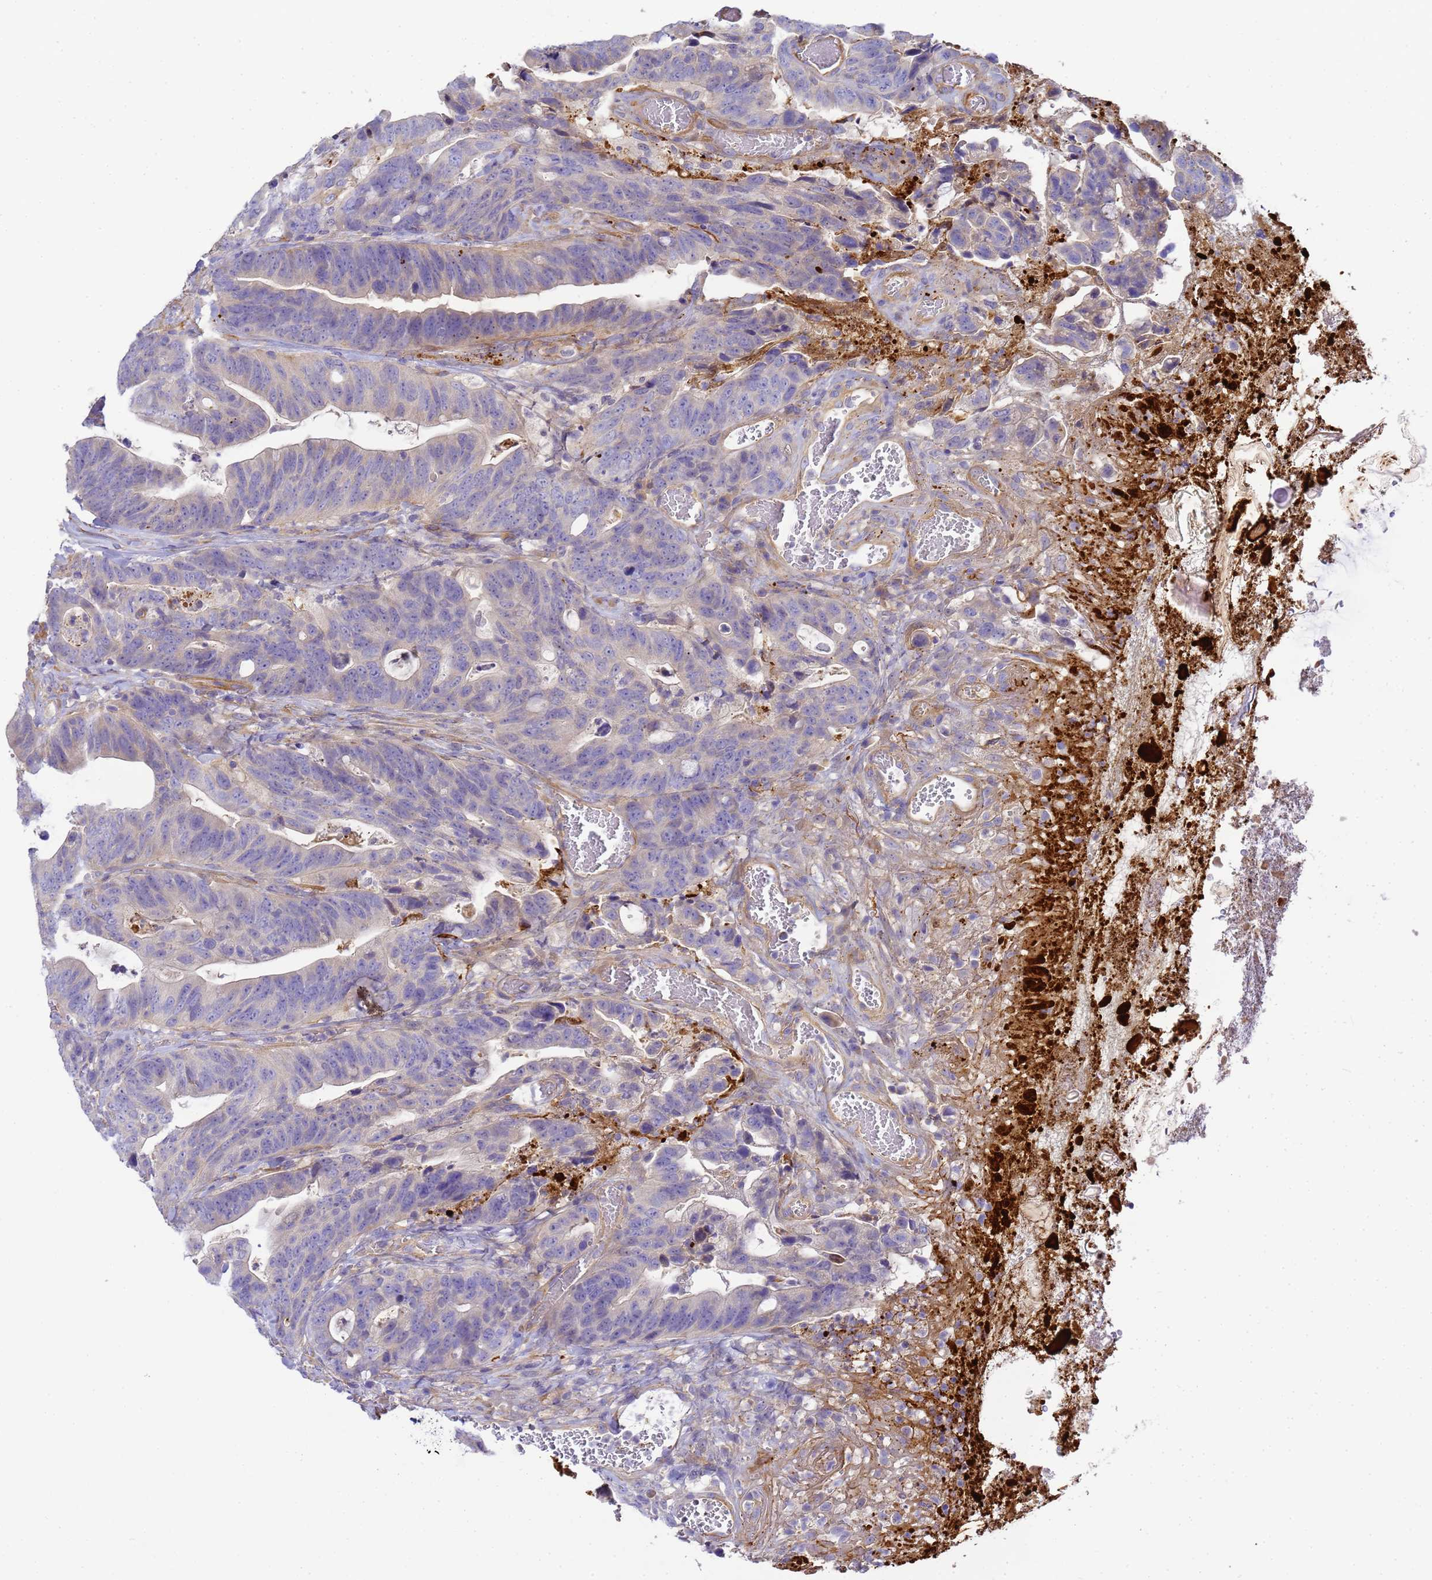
{"staining": {"intensity": "negative", "quantity": "none", "location": "none"}, "tissue": "colorectal cancer", "cell_type": "Tumor cells", "image_type": "cancer", "snomed": [{"axis": "morphology", "description": "Adenocarcinoma, NOS"}, {"axis": "topography", "description": "Colon"}], "caption": "Colorectal cancer (adenocarcinoma) was stained to show a protein in brown. There is no significant positivity in tumor cells.", "gene": "MYL12A", "patient": {"sex": "female", "age": 82}}